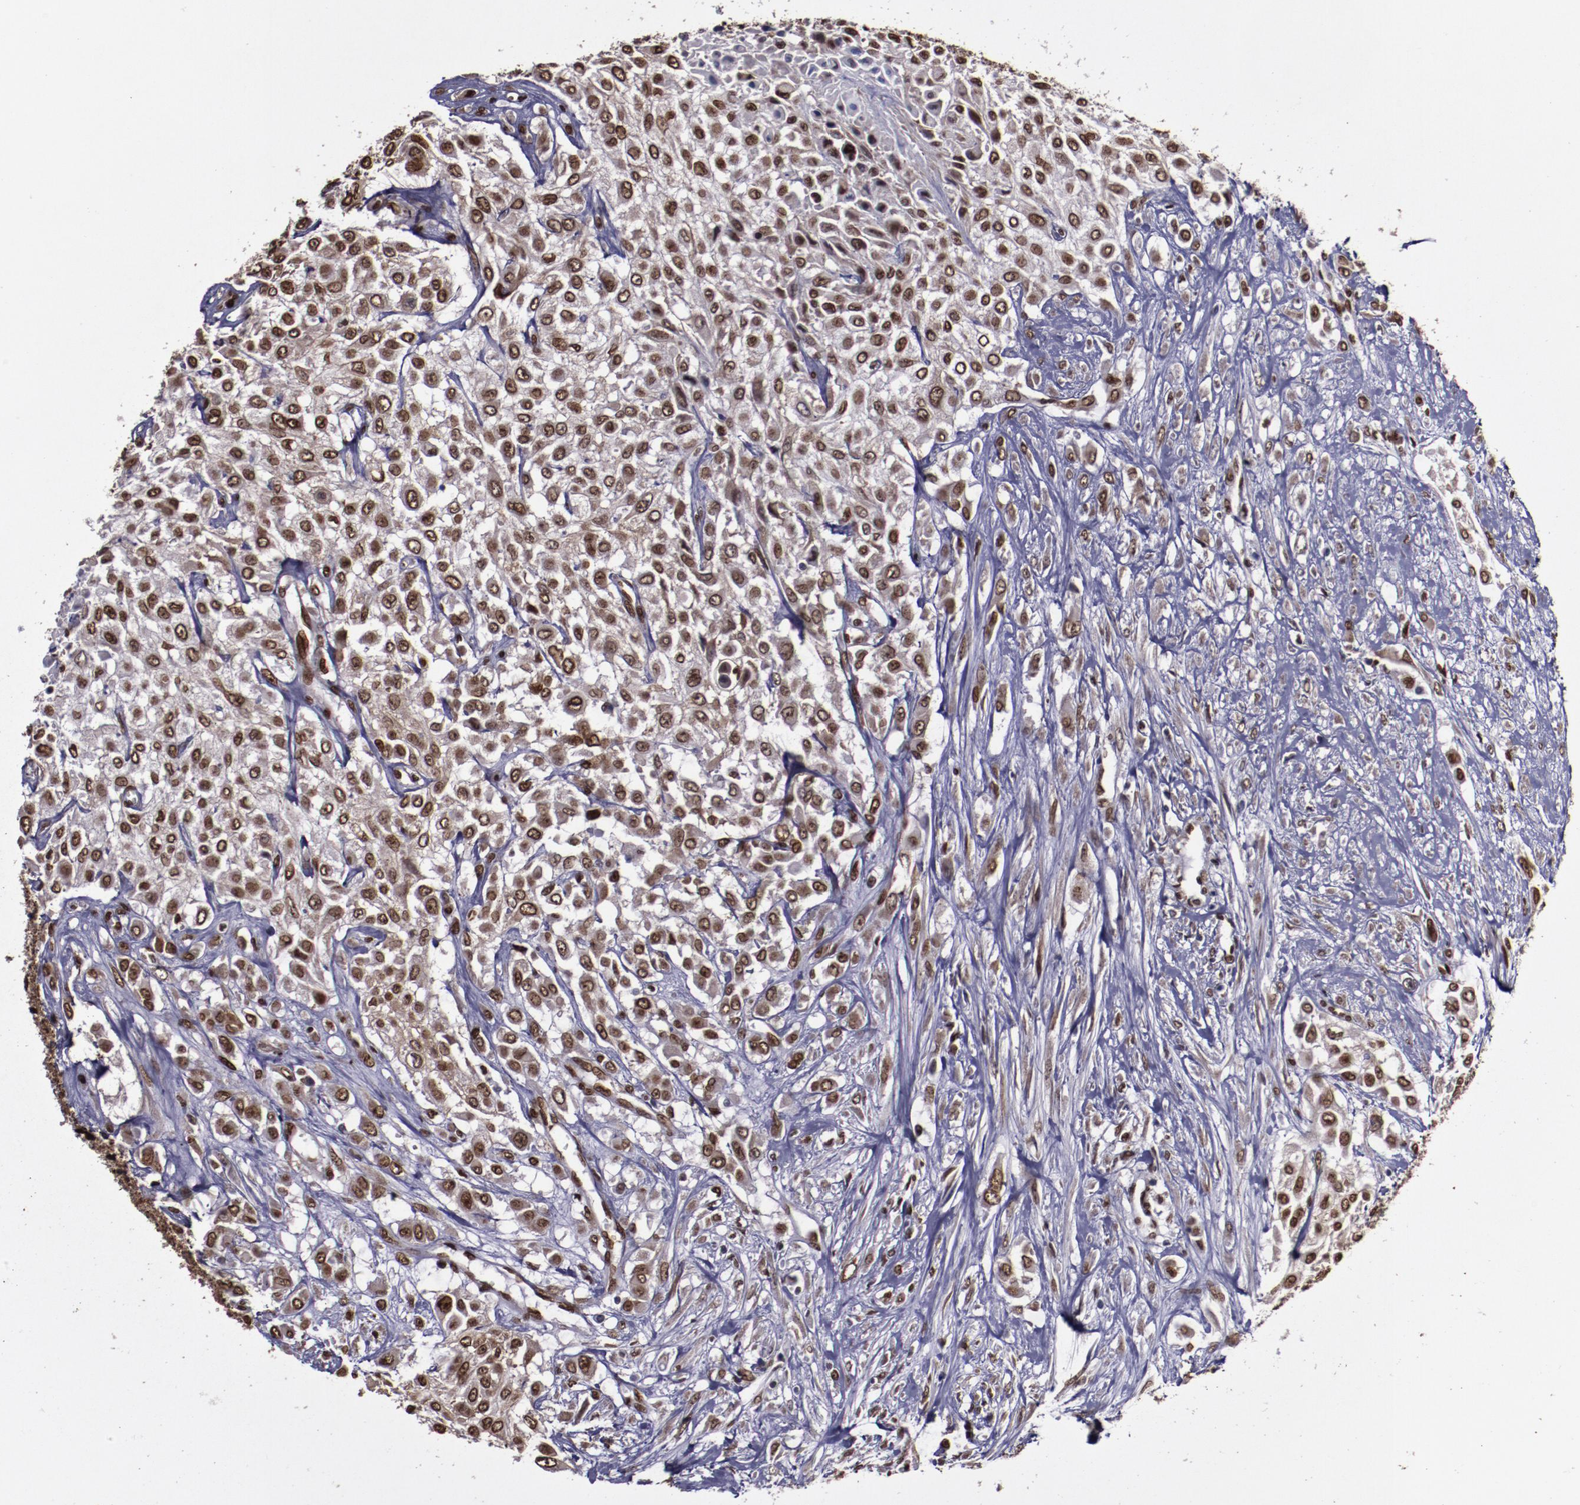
{"staining": {"intensity": "moderate", "quantity": ">75%", "location": "nuclear"}, "tissue": "urothelial cancer", "cell_type": "Tumor cells", "image_type": "cancer", "snomed": [{"axis": "morphology", "description": "Urothelial carcinoma, High grade"}, {"axis": "topography", "description": "Urinary bladder"}], "caption": "A high-resolution photomicrograph shows immunohistochemistry staining of urothelial cancer, which shows moderate nuclear staining in approximately >75% of tumor cells.", "gene": "APEX1", "patient": {"sex": "male", "age": 57}}